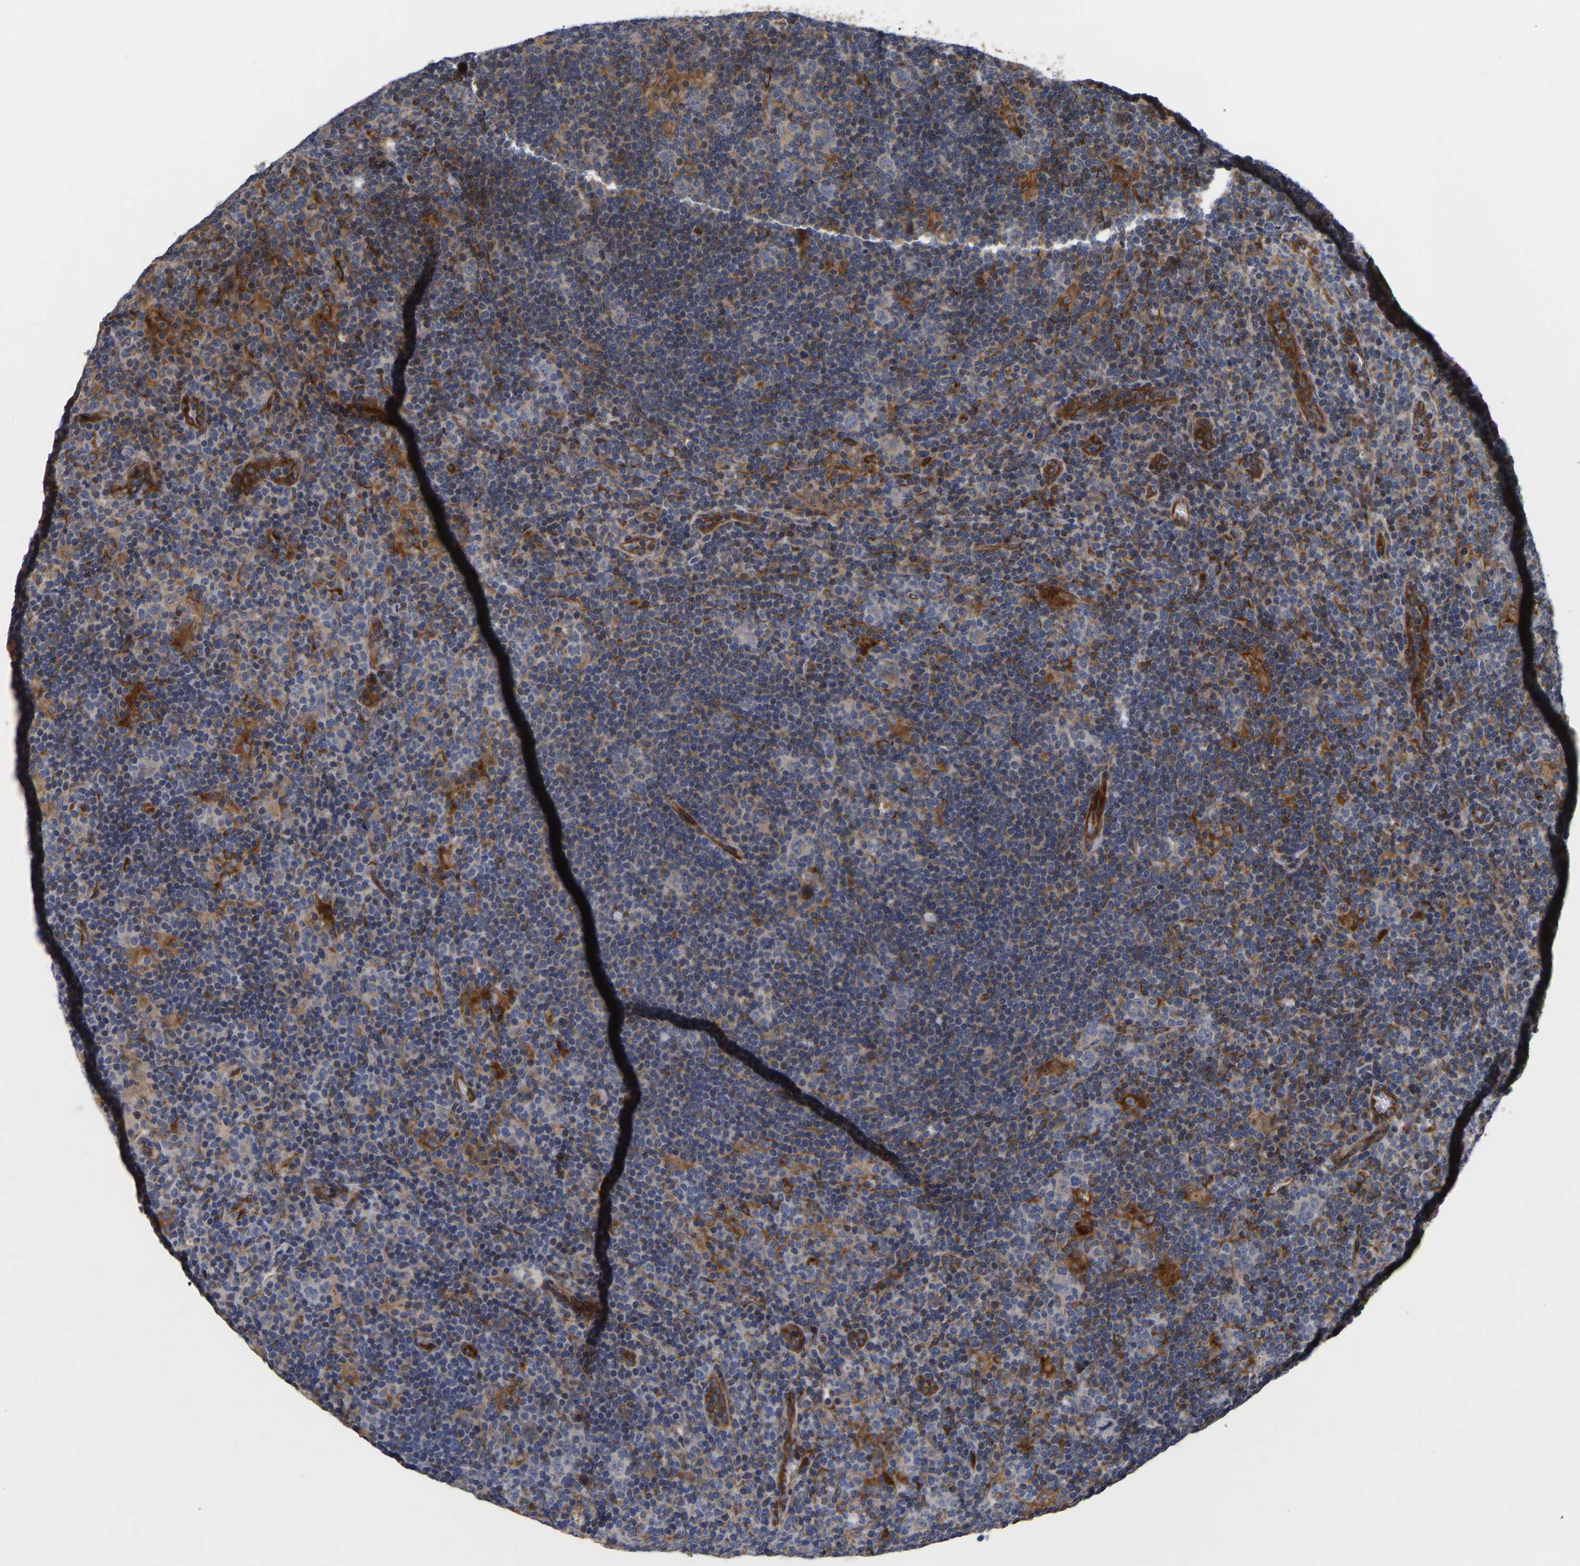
{"staining": {"intensity": "moderate", "quantity": "25%-75%", "location": "cytoplasmic/membranous"}, "tissue": "lymphoma", "cell_type": "Tumor cells", "image_type": "cancer", "snomed": [{"axis": "morphology", "description": "Hodgkin's disease, NOS"}, {"axis": "topography", "description": "Lymph node"}], "caption": "Immunohistochemistry histopathology image of neoplastic tissue: lymphoma stained using IHC shows medium levels of moderate protein expression localized specifically in the cytoplasmic/membranous of tumor cells, appearing as a cytoplasmic/membranous brown color.", "gene": "FRRS1", "patient": {"sex": "female", "age": 57}}